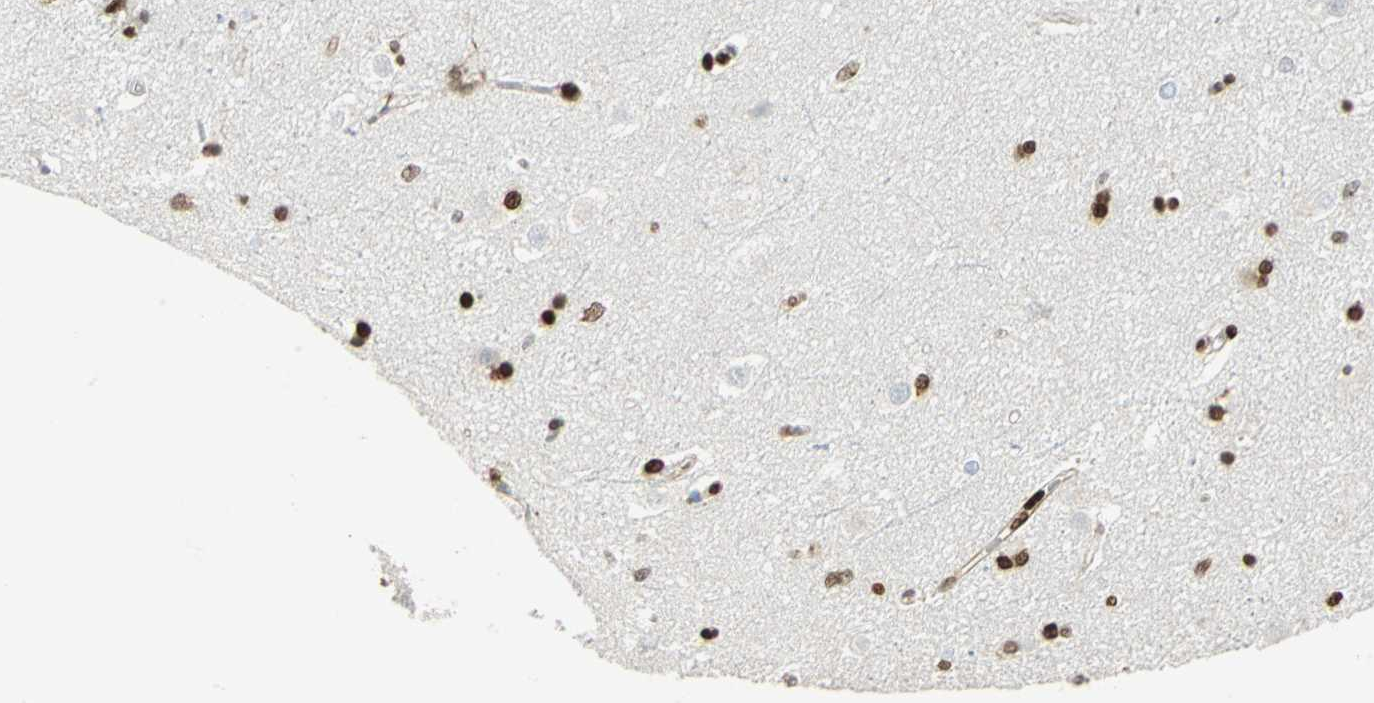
{"staining": {"intensity": "strong", "quantity": "25%-75%", "location": "nuclear"}, "tissue": "caudate", "cell_type": "Glial cells", "image_type": "normal", "snomed": [{"axis": "morphology", "description": "Normal tissue, NOS"}, {"axis": "topography", "description": "Lateral ventricle wall"}], "caption": "This image reveals IHC staining of benign human caudate, with high strong nuclear staining in about 25%-75% of glial cells.", "gene": "HMGB1", "patient": {"sex": "female", "age": 19}}